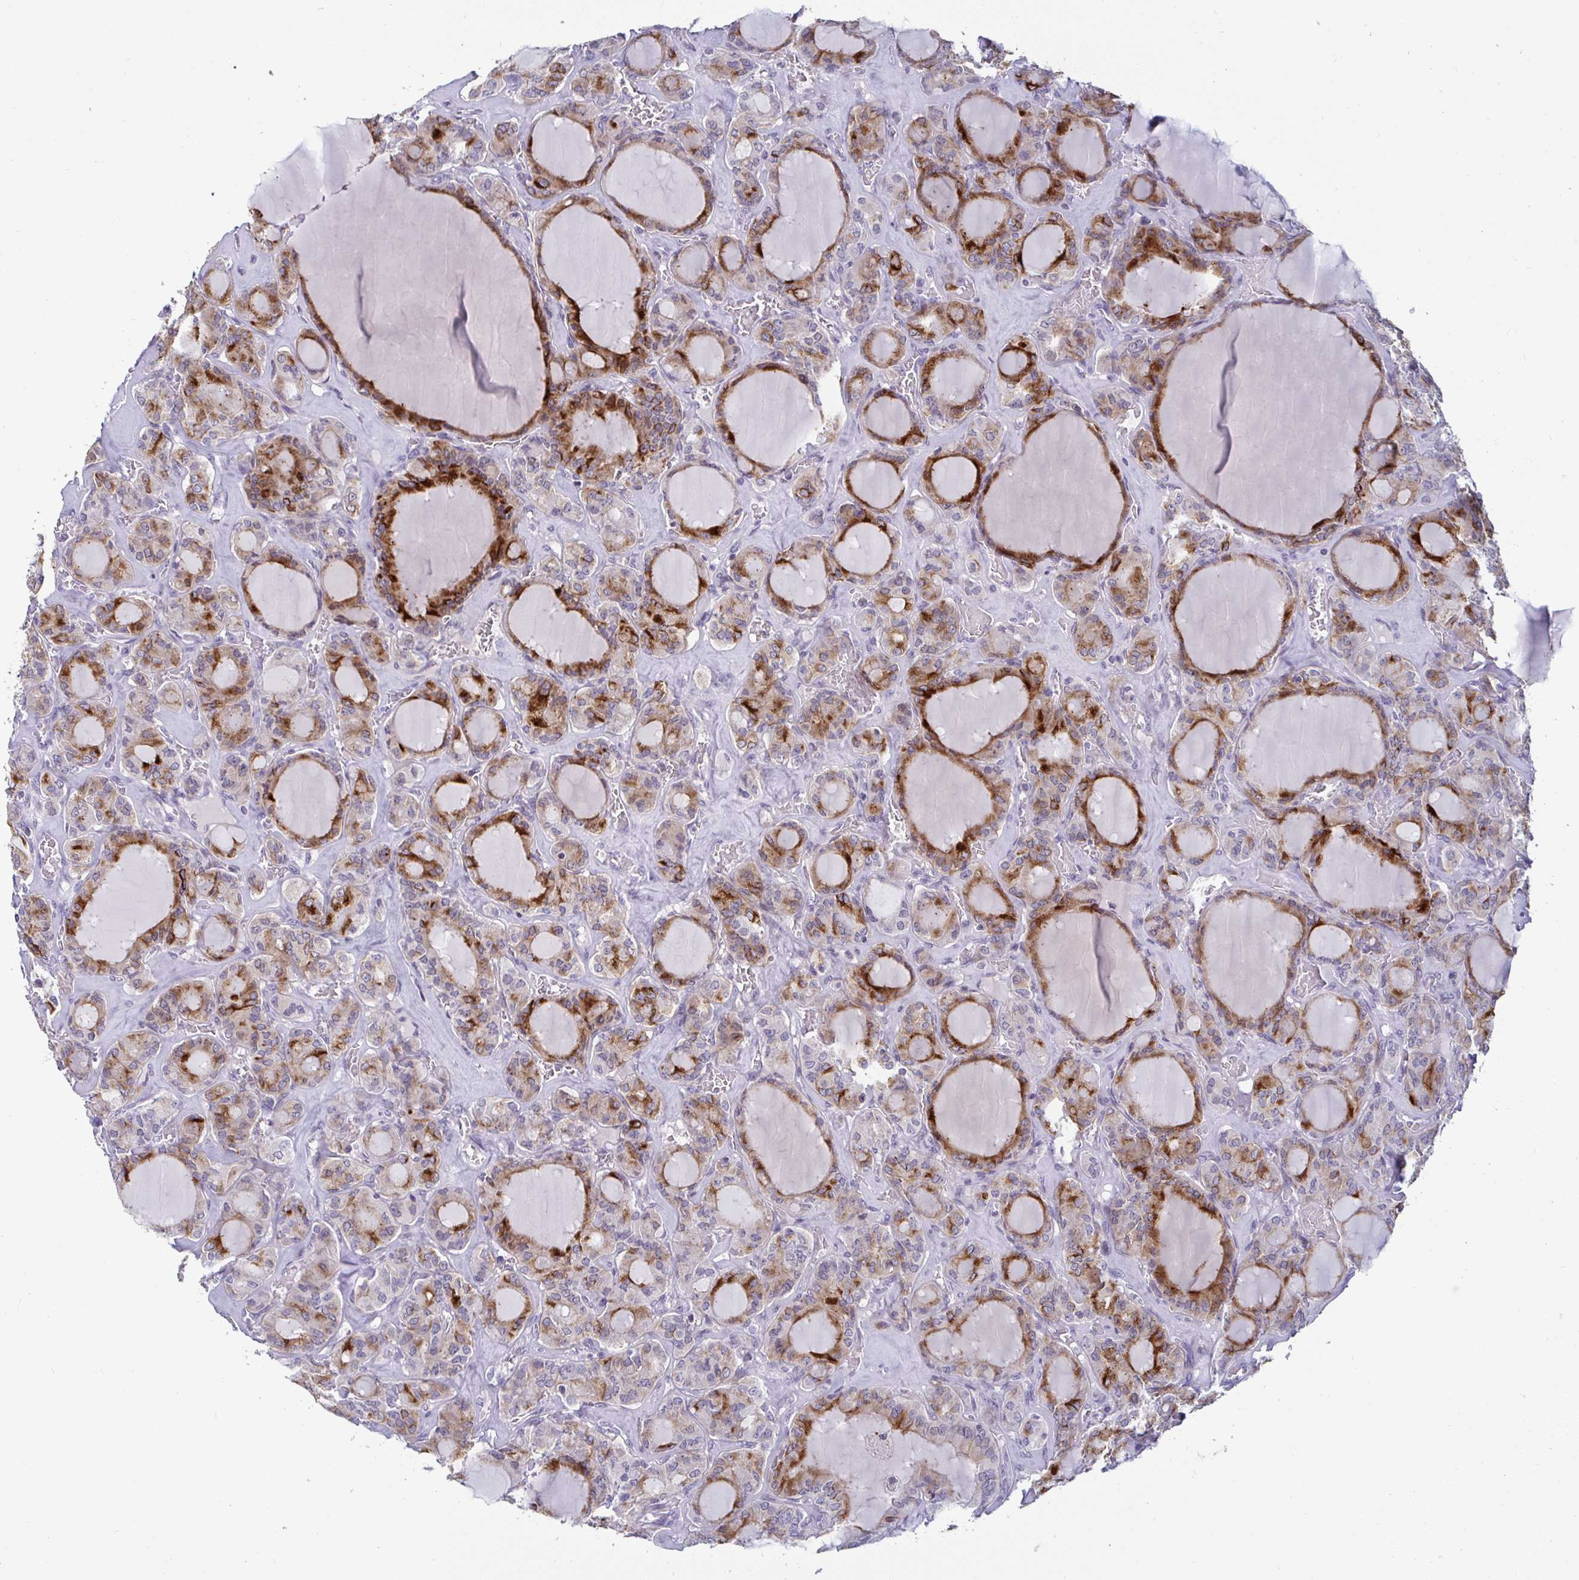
{"staining": {"intensity": "strong", "quantity": "25%-75%", "location": "cytoplasmic/membranous"}, "tissue": "thyroid cancer", "cell_type": "Tumor cells", "image_type": "cancer", "snomed": [{"axis": "morphology", "description": "Papillary adenocarcinoma, NOS"}, {"axis": "topography", "description": "Thyroid gland"}], "caption": "The image reveals immunohistochemical staining of papillary adenocarcinoma (thyroid). There is strong cytoplasmic/membranous positivity is appreciated in approximately 25%-75% of tumor cells.", "gene": "GSTM1", "patient": {"sex": "male", "age": 87}}